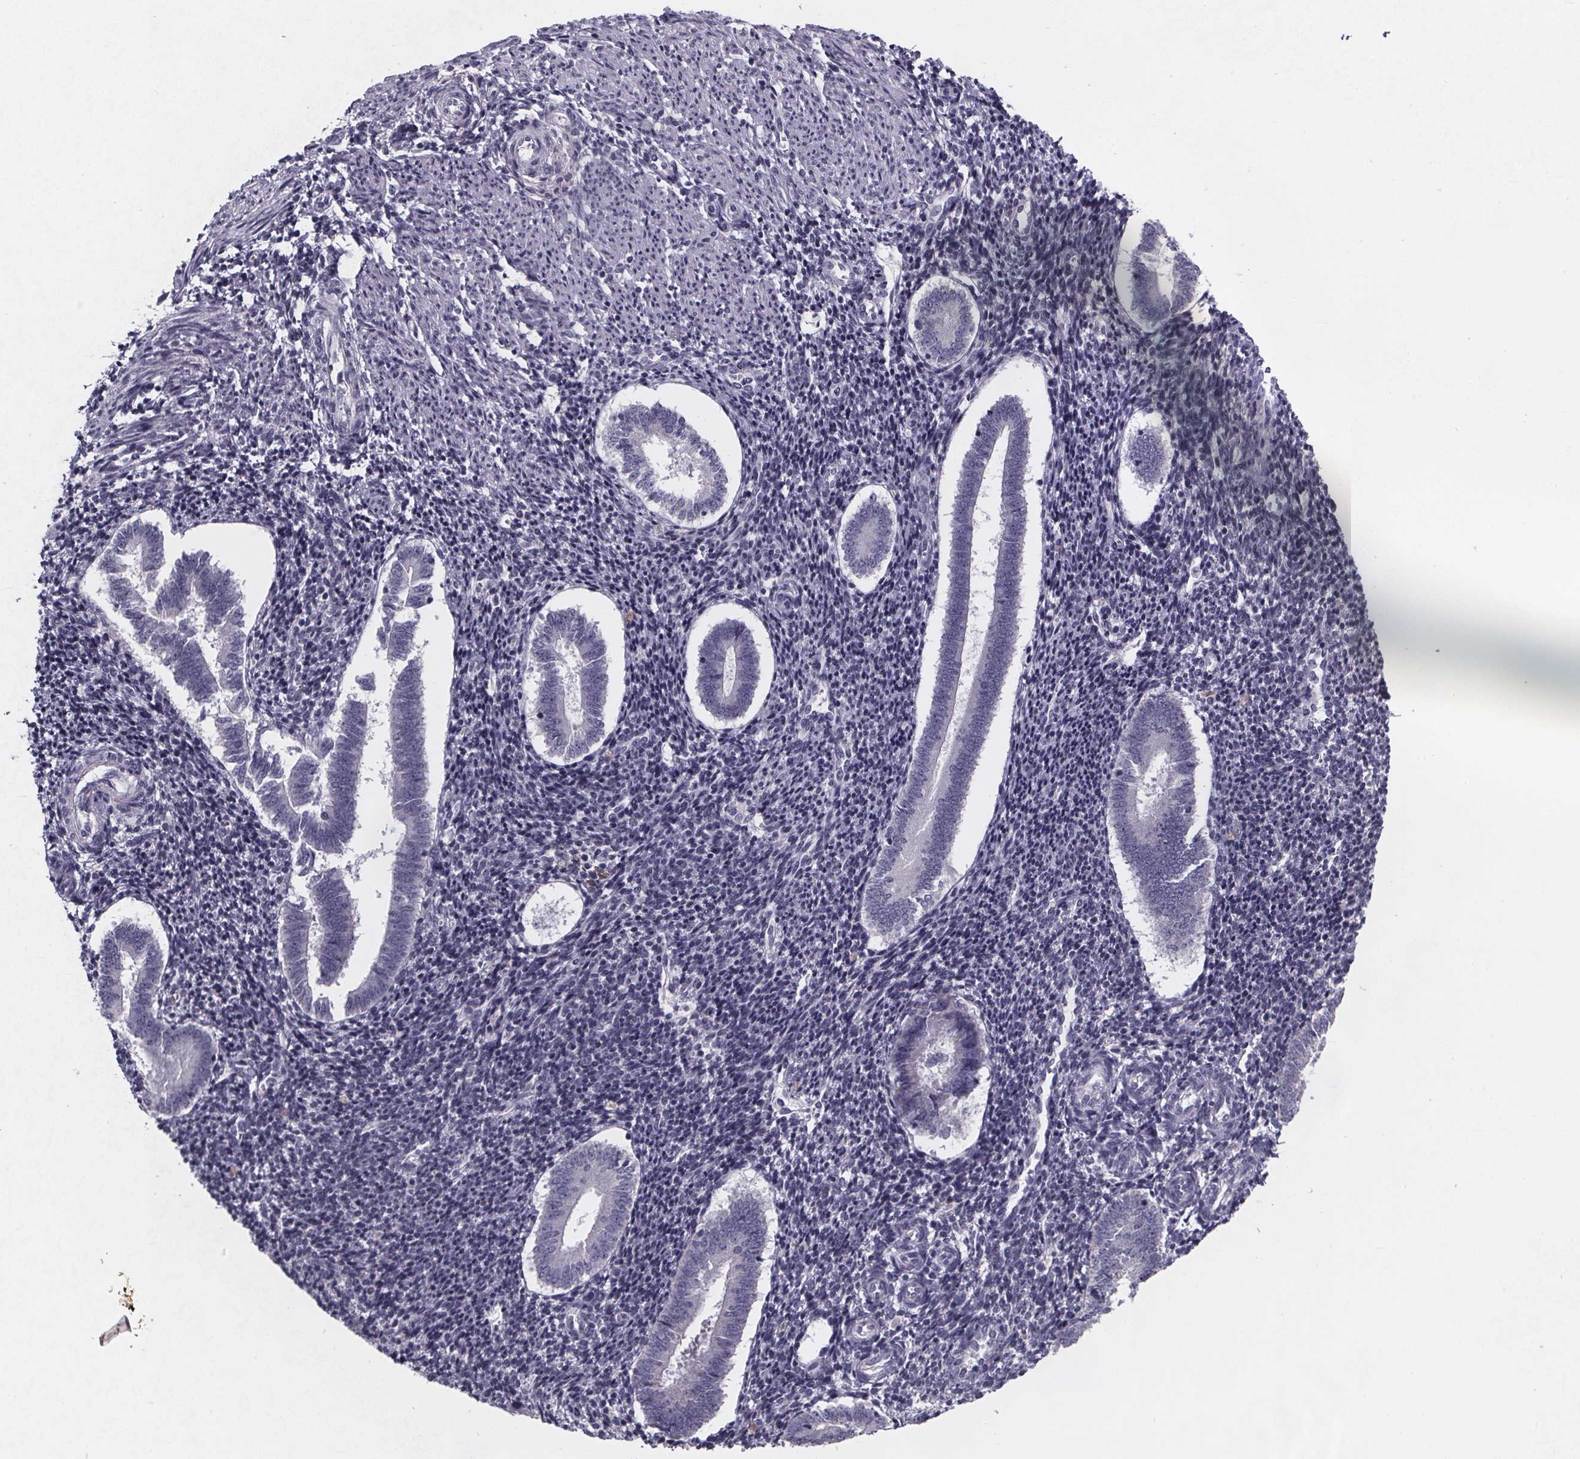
{"staining": {"intensity": "negative", "quantity": "none", "location": "none"}, "tissue": "endometrium", "cell_type": "Cells in endometrial stroma", "image_type": "normal", "snomed": [{"axis": "morphology", "description": "Normal tissue, NOS"}, {"axis": "topography", "description": "Endometrium"}], "caption": "Endometrium was stained to show a protein in brown. There is no significant positivity in cells in endometrial stroma. (Brightfield microscopy of DAB (3,3'-diaminobenzidine) immunohistochemistry (IHC) at high magnification).", "gene": "PAH", "patient": {"sex": "female", "age": 25}}